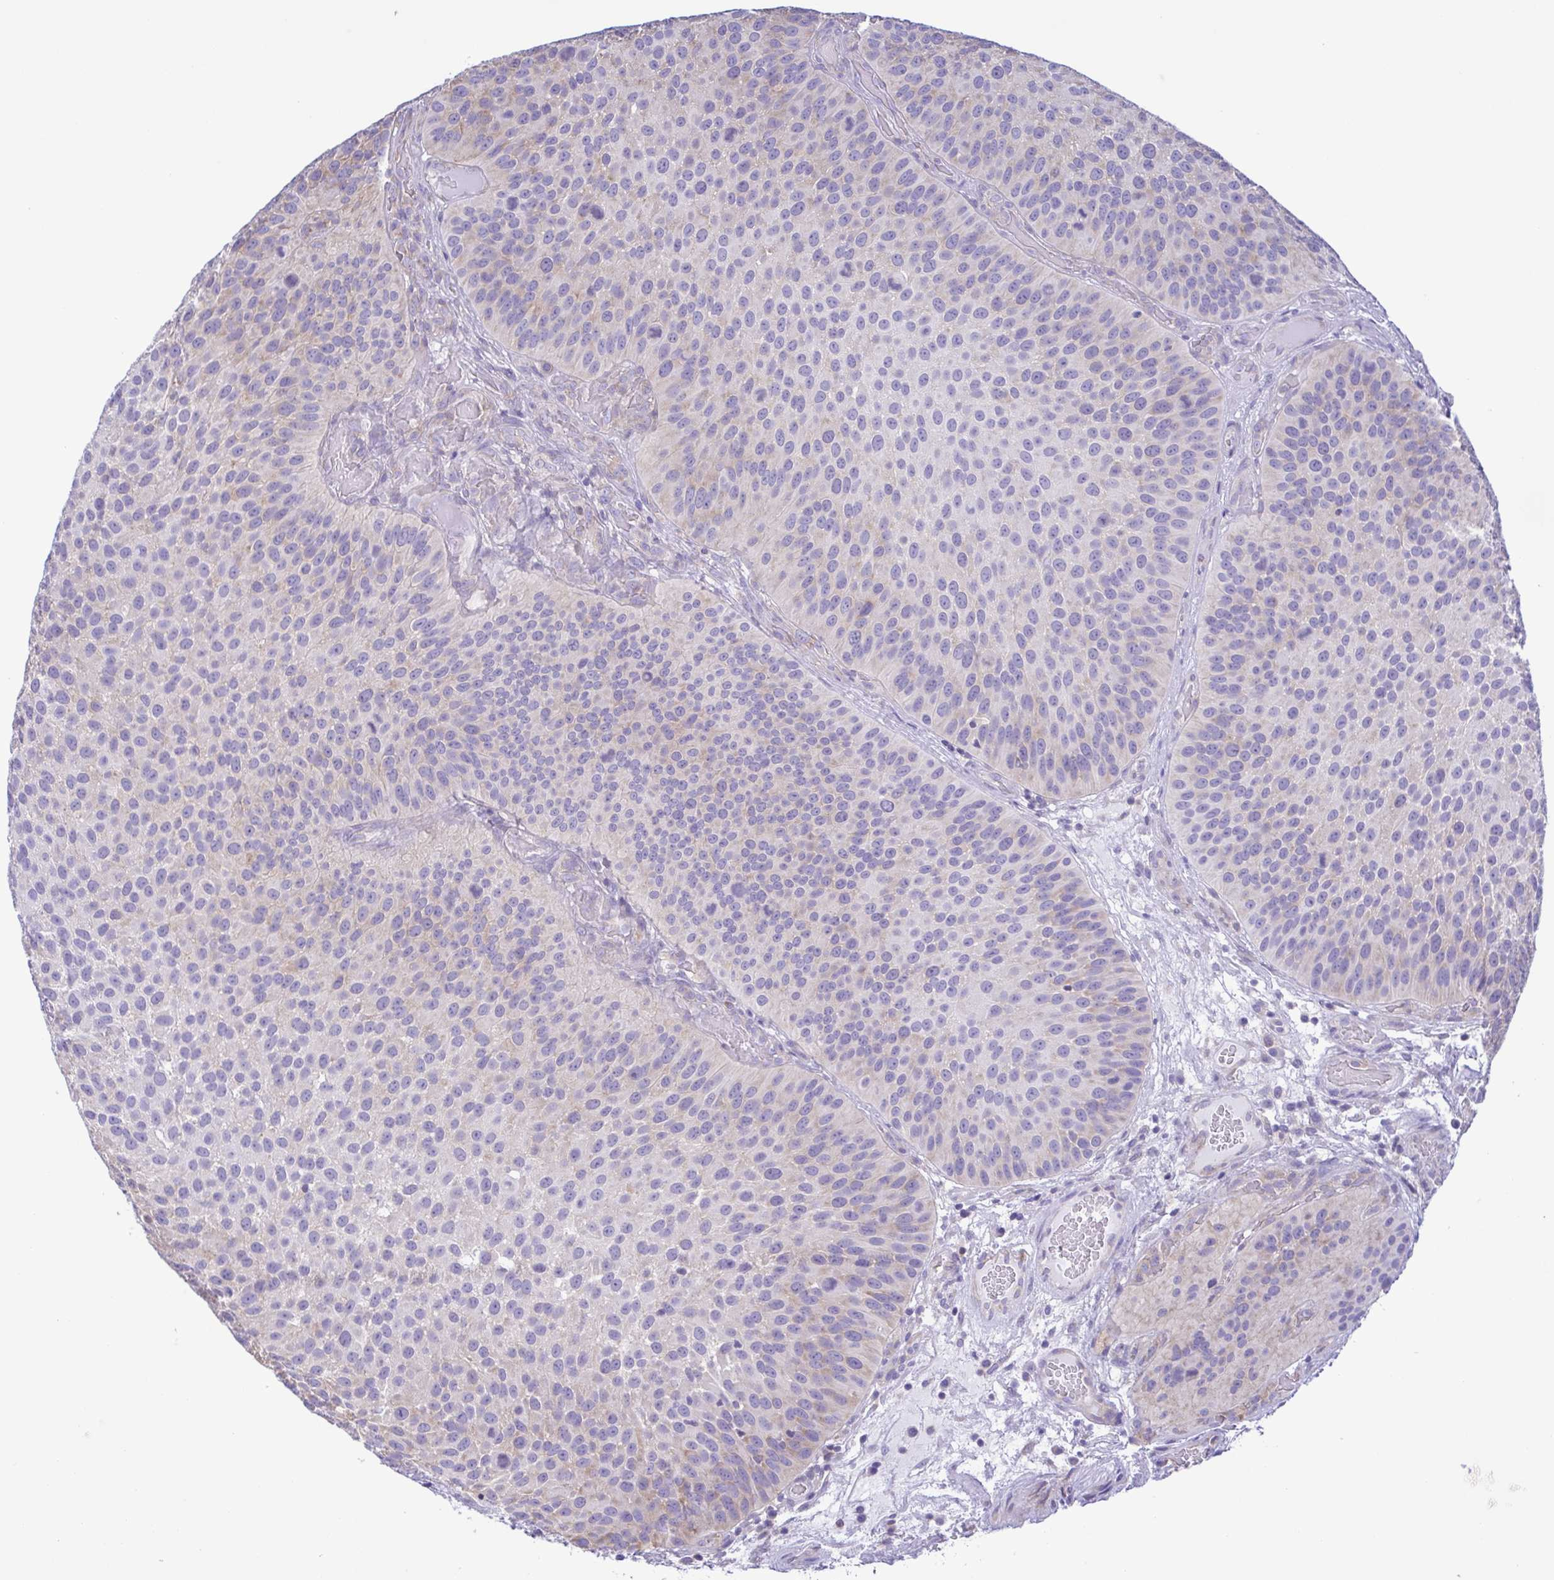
{"staining": {"intensity": "negative", "quantity": "none", "location": "none"}, "tissue": "urothelial cancer", "cell_type": "Tumor cells", "image_type": "cancer", "snomed": [{"axis": "morphology", "description": "Urothelial carcinoma, Low grade"}, {"axis": "topography", "description": "Urinary bladder"}], "caption": "Tumor cells show no significant protein staining in urothelial cancer.", "gene": "TNNI3", "patient": {"sex": "male", "age": 76}}